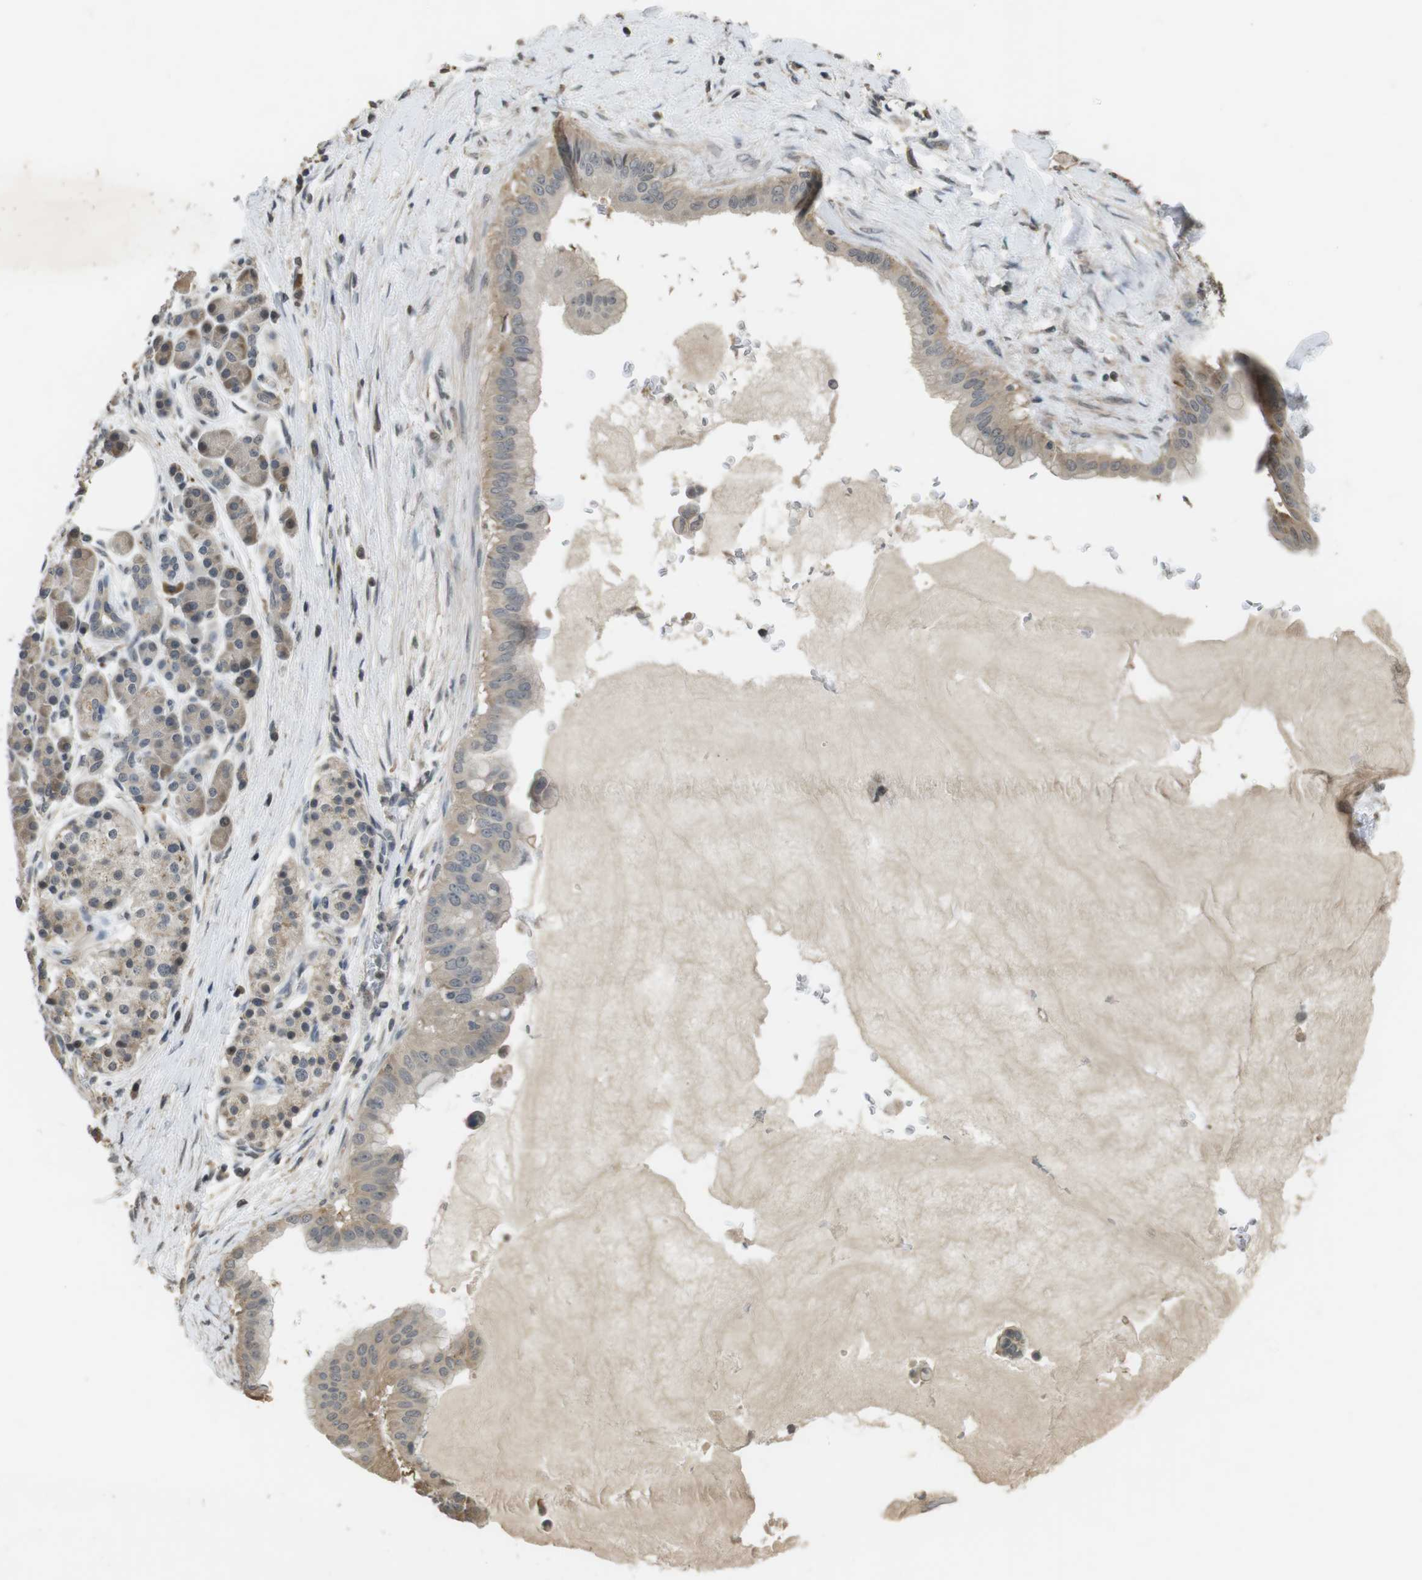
{"staining": {"intensity": "weak", "quantity": ">75%", "location": "cytoplasmic/membranous"}, "tissue": "pancreatic cancer", "cell_type": "Tumor cells", "image_type": "cancer", "snomed": [{"axis": "morphology", "description": "Adenocarcinoma, NOS"}, {"axis": "topography", "description": "Pancreas"}], "caption": "A photomicrograph showing weak cytoplasmic/membranous expression in about >75% of tumor cells in pancreatic cancer, as visualized by brown immunohistochemical staining.", "gene": "FZD10", "patient": {"sex": "male", "age": 55}}